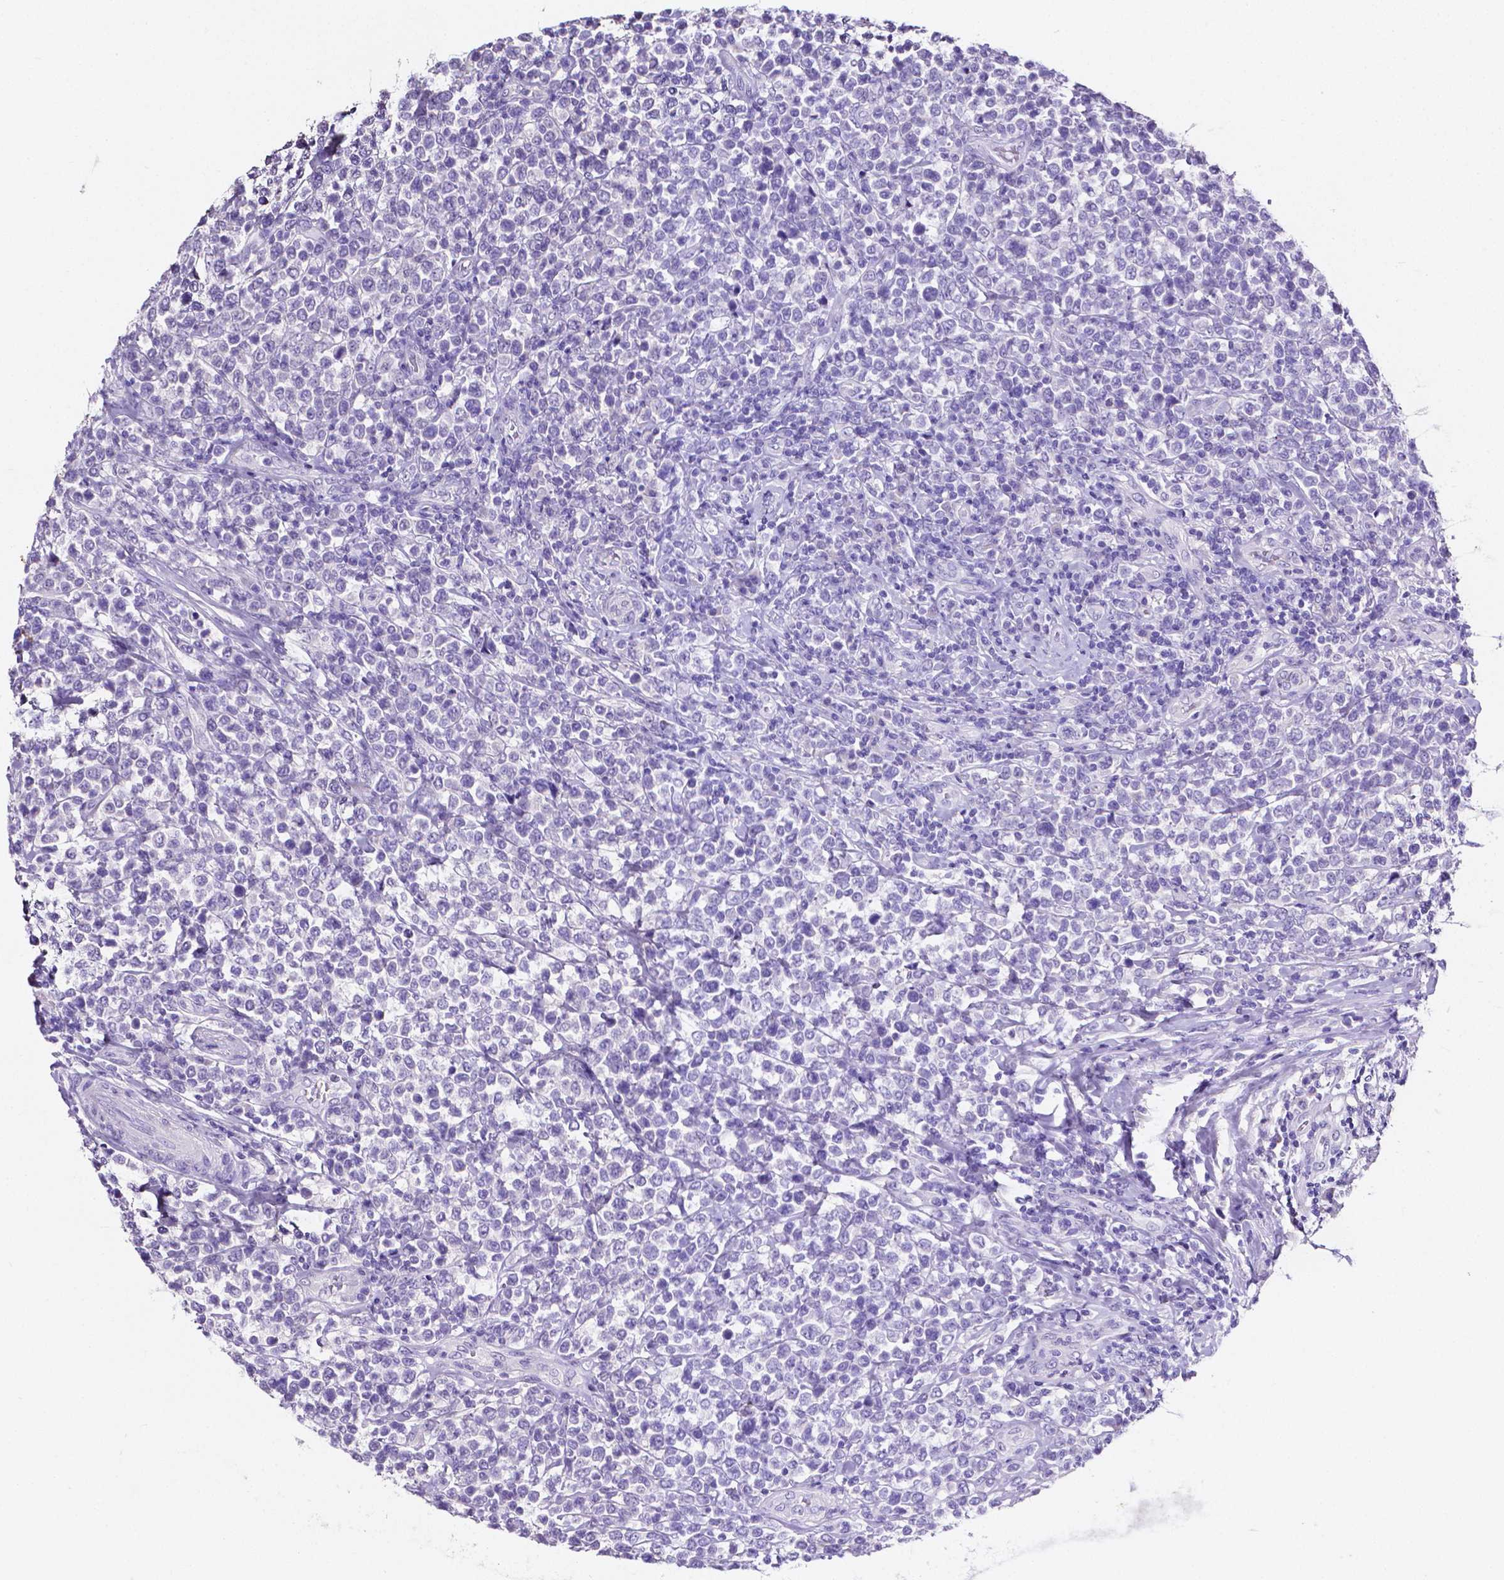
{"staining": {"intensity": "negative", "quantity": "none", "location": "none"}, "tissue": "lymphoma", "cell_type": "Tumor cells", "image_type": "cancer", "snomed": [{"axis": "morphology", "description": "Malignant lymphoma, non-Hodgkin's type, High grade"}, {"axis": "topography", "description": "Soft tissue"}], "caption": "This is an IHC image of lymphoma. There is no staining in tumor cells.", "gene": "SLC22A2", "patient": {"sex": "female", "age": 56}}